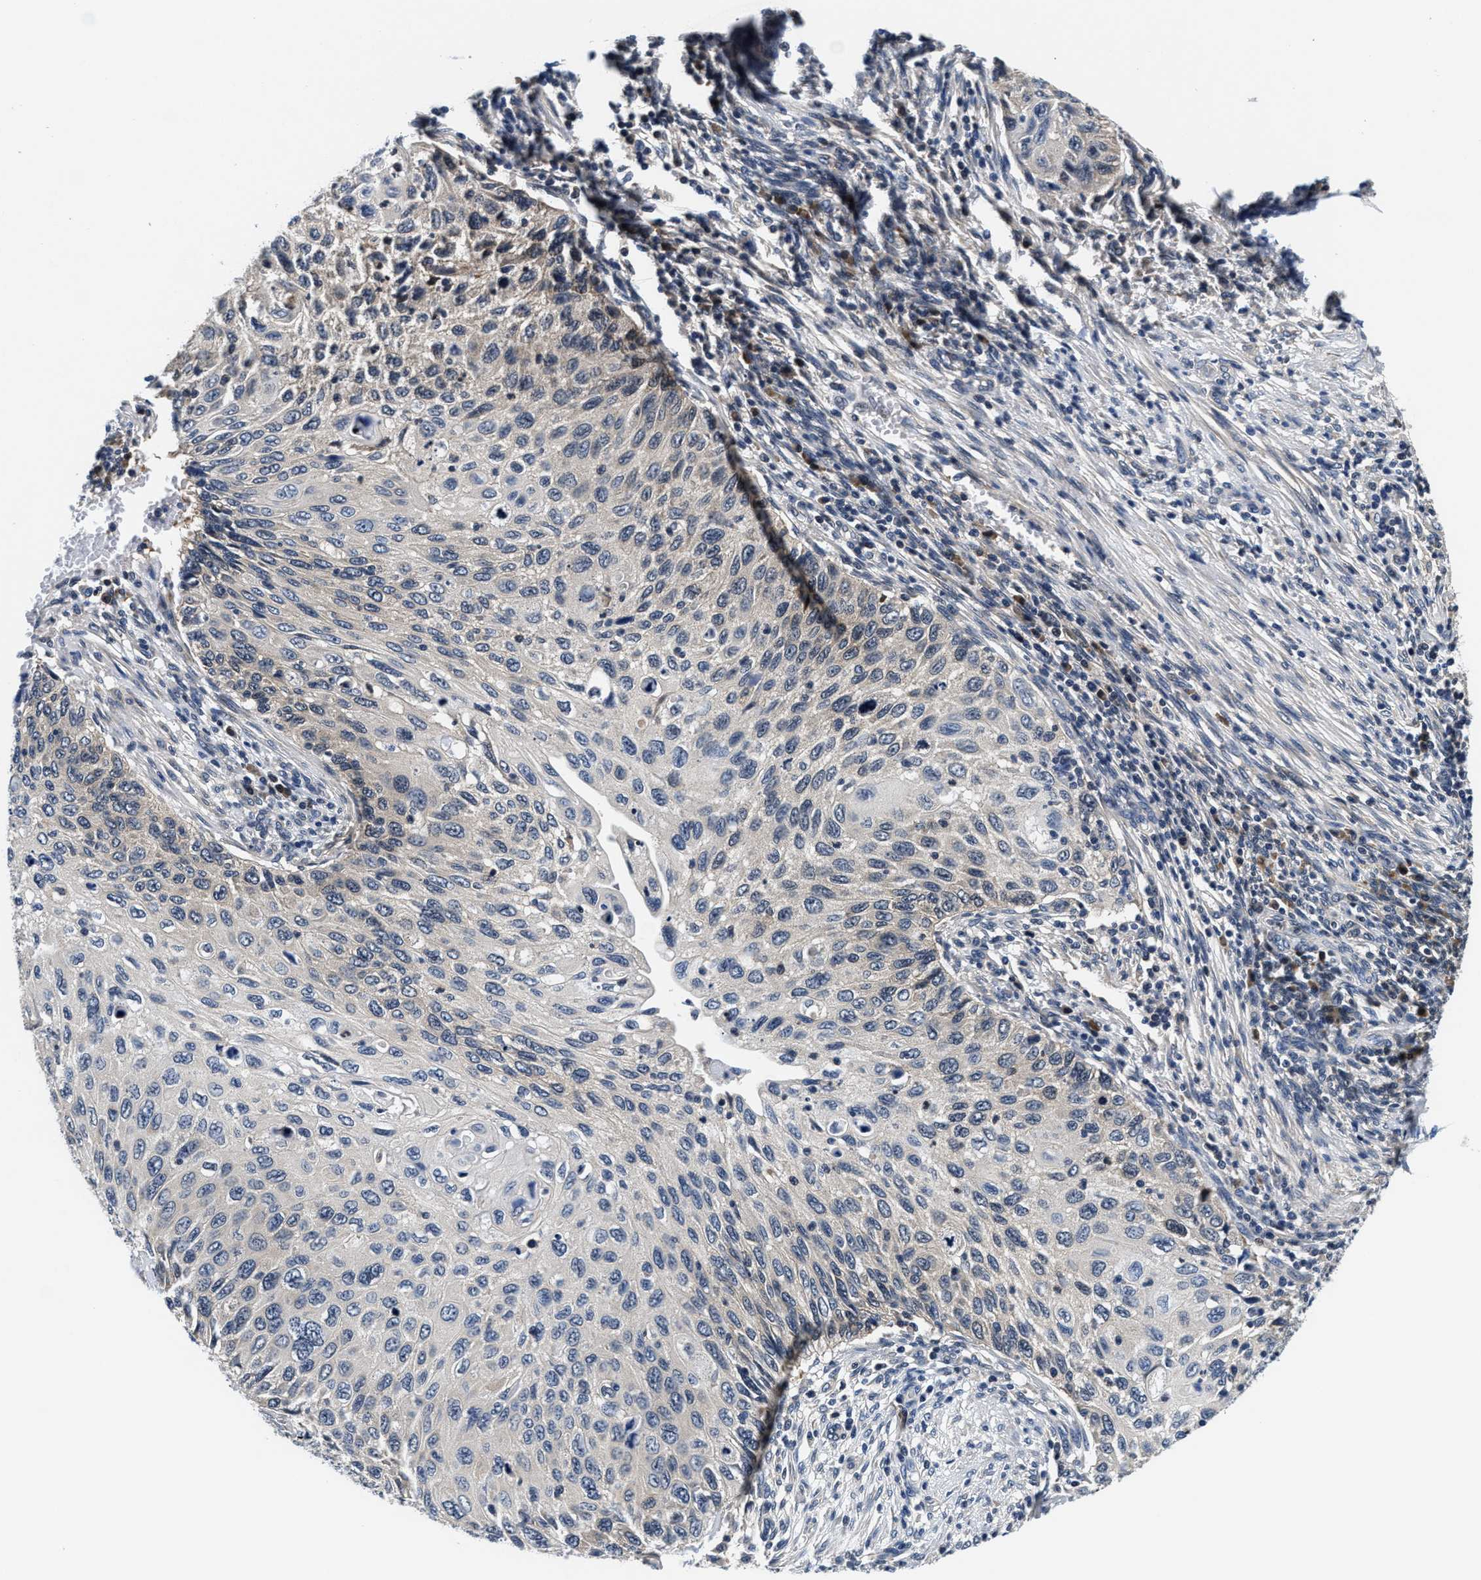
{"staining": {"intensity": "negative", "quantity": "none", "location": "none"}, "tissue": "cervical cancer", "cell_type": "Tumor cells", "image_type": "cancer", "snomed": [{"axis": "morphology", "description": "Squamous cell carcinoma, NOS"}, {"axis": "topography", "description": "Cervix"}], "caption": "DAB (3,3'-diaminobenzidine) immunohistochemical staining of human squamous cell carcinoma (cervical) displays no significant staining in tumor cells.", "gene": "PHPT1", "patient": {"sex": "female", "age": 70}}